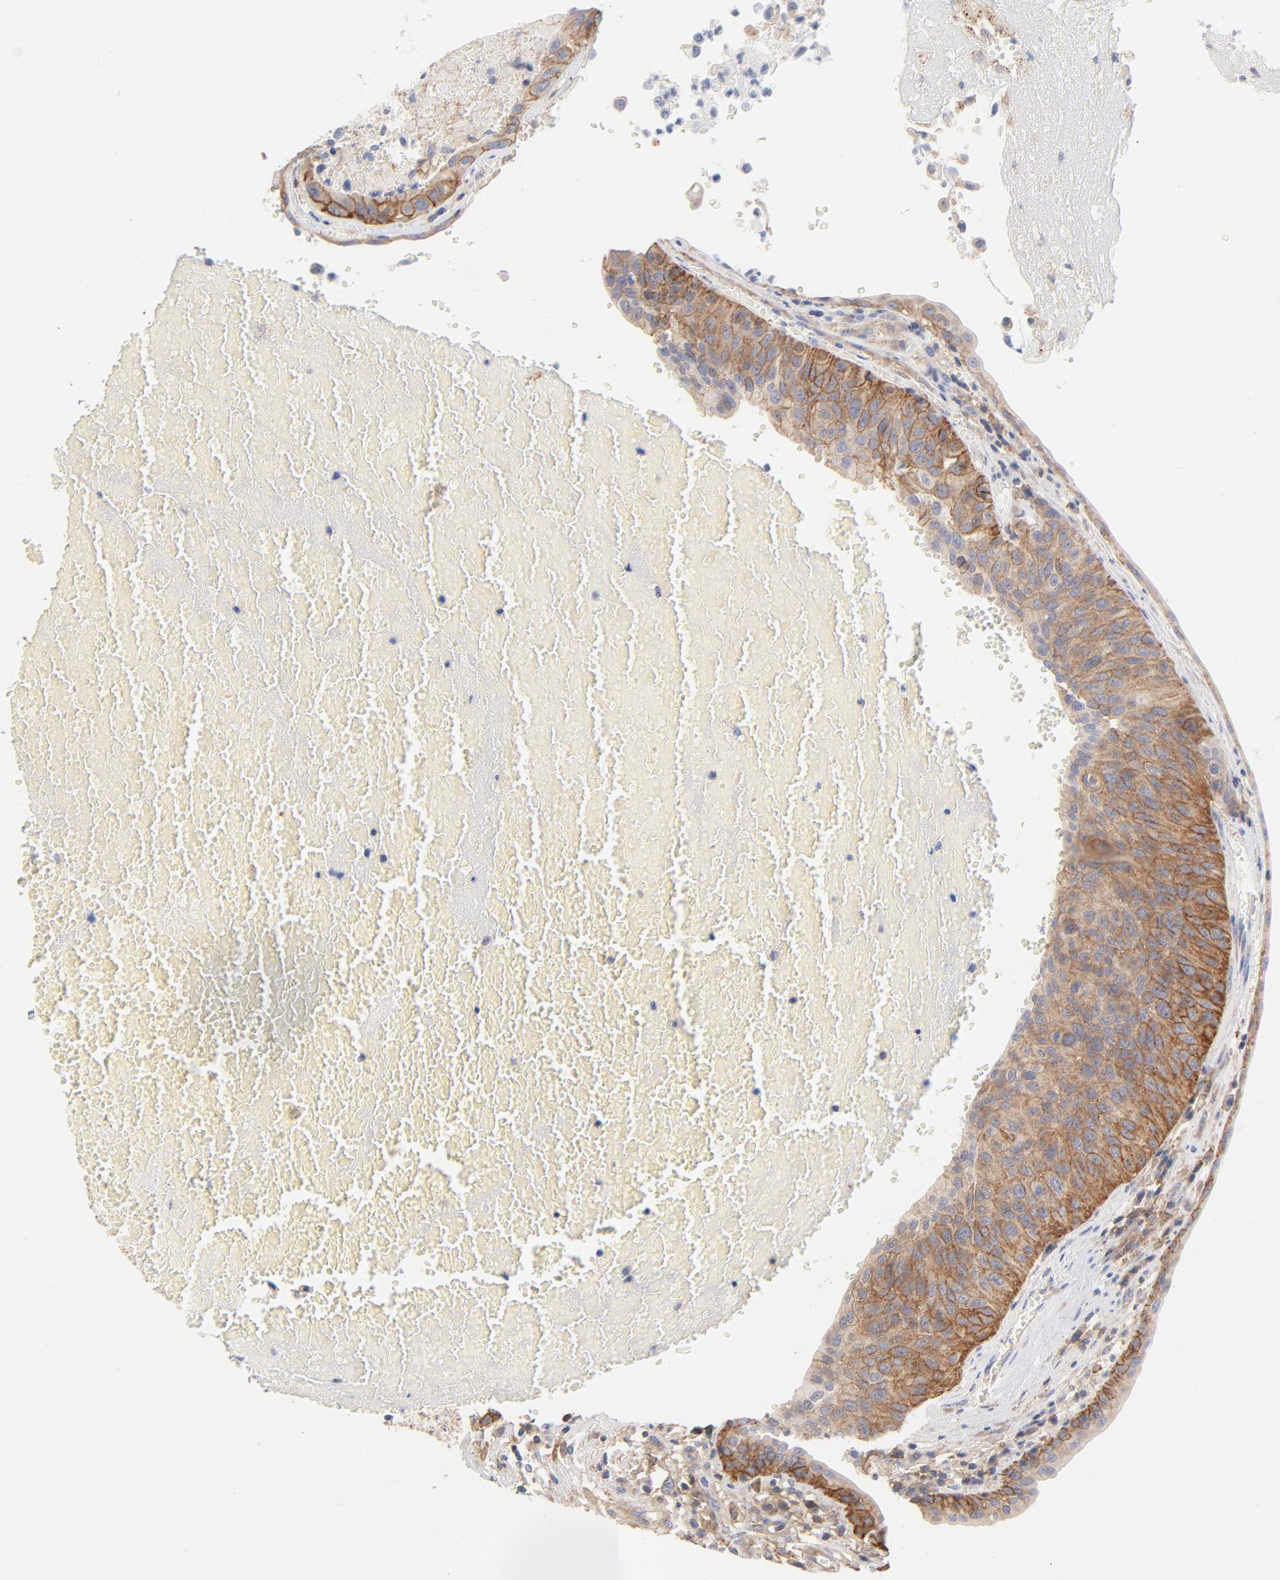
{"staining": {"intensity": "moderate", "quantity": ">75%", "location": "cytoplasmic/membranous"}, "tissue": "urothelial cancer", "cell_type": "Tumor cells", "image_type": "cancer", "snomed": [{"axis": "morphology", "description": "Urothelial carcinoma, High grade"}, {"axis": "topography", "description": "Urinary bladder"}], "caption": "Human urothelial cancer stained with a brown dye reveals moderate cytoplasmic/membranous positive staining in approximately >75% of tumor cells.", "gene": "SETD3", "patient": {"sex": "male", "age": 66}}